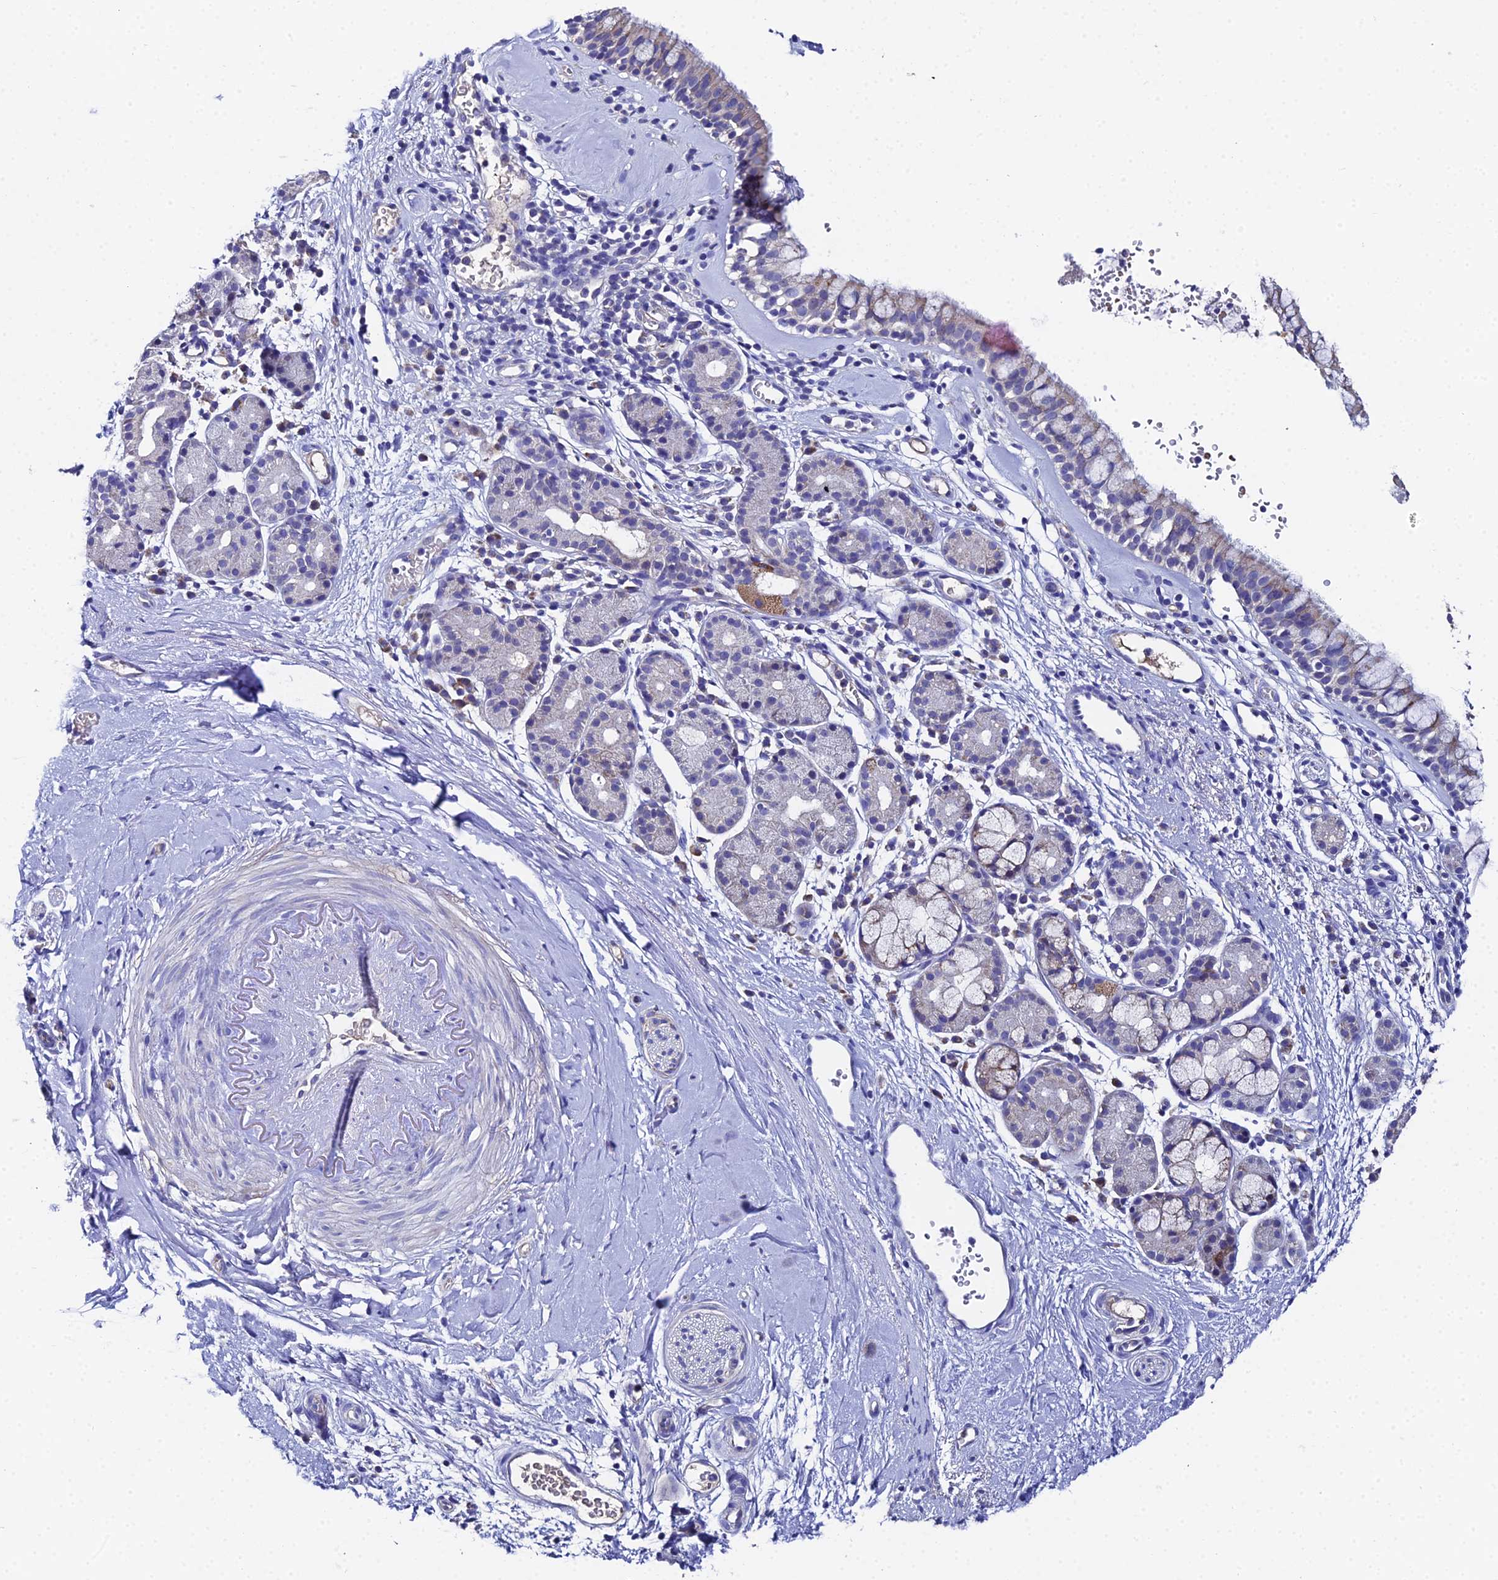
{"staining": {"intensity": "weak", "quantity": "<25%", "location": "cytoplasmic/membranous"}, "tissue": "nasopharynx", "cell_type": "Respiratory epithelial cells", "image_type": "normal", "snomed": [{"axis": "morphology", "description": "Normal tissue, NOS"}, {"axis": "topography", "description": "Nasopharynx"}], "caption": "The micrograph exhibits no significant staining in respiratory epithelial cells of nasopharynx.", "gene": "UBE2L3", "patient": {"sex": "male", "age": 82}}